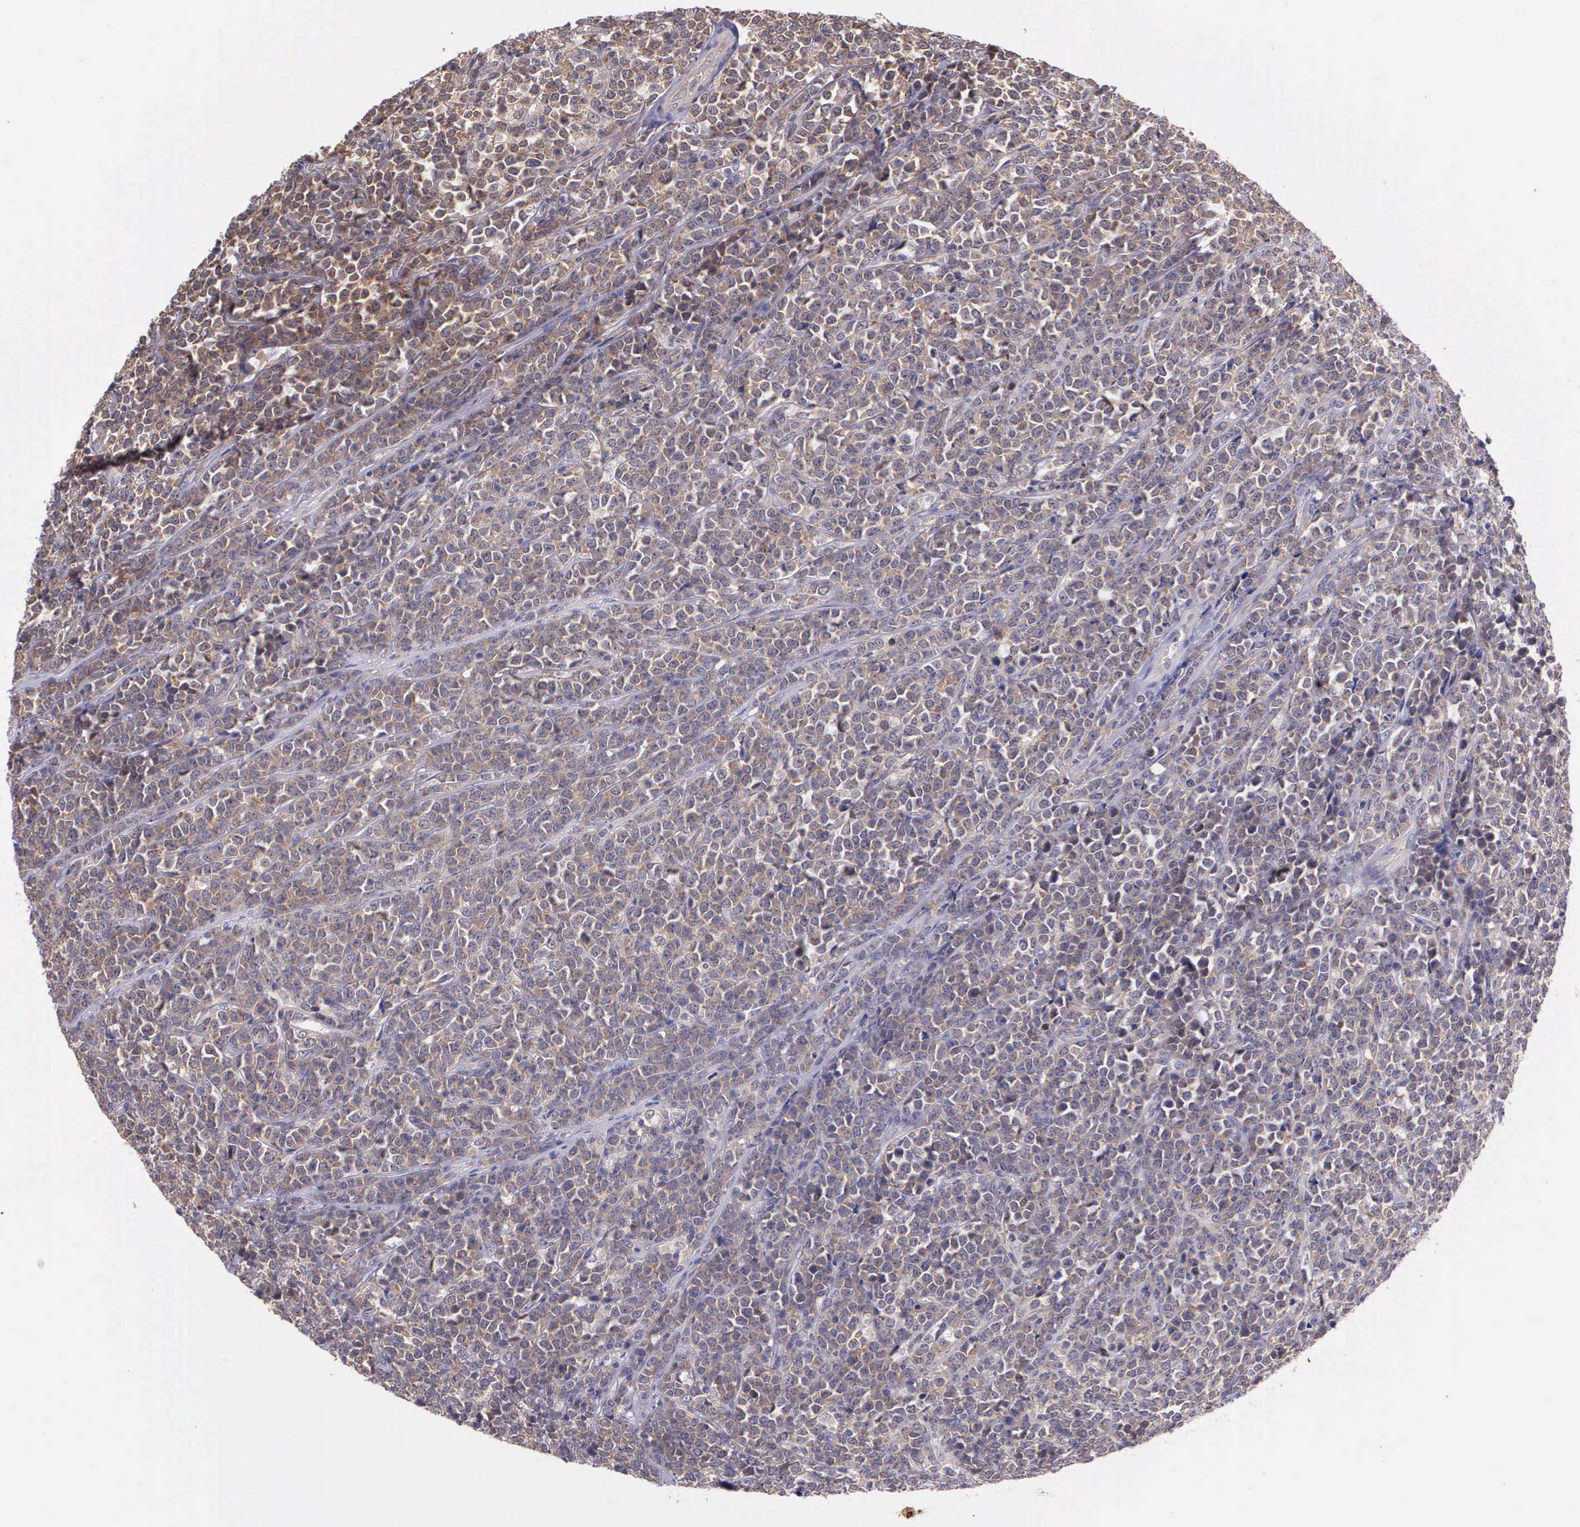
{"staining": {"intensity": "weak", "quantity": "25%-75%", "location": "cytoplasmic/membranous"}, "tissue": "lymphoma", "cell_type": "Tumor cells", "image_type": "cancer", "snomed": [{"axis": "morphology", "description": "Malignant lymphoma, non-Hodgkin's type, High grade"}, {"axis": "topography", "description": "Small intestine"}, {"axis": "topography", "description": "Colon"}], "caption": "Protein staining of high-grade malignant lymphoma, non-Hodgkin's type tissue exhibits weak cytoplasmic/membranous staining in approximately 25%-75% of tumor cells.", "gene": "IGBP1", "patient": {"sex": "male", "age": 8}}